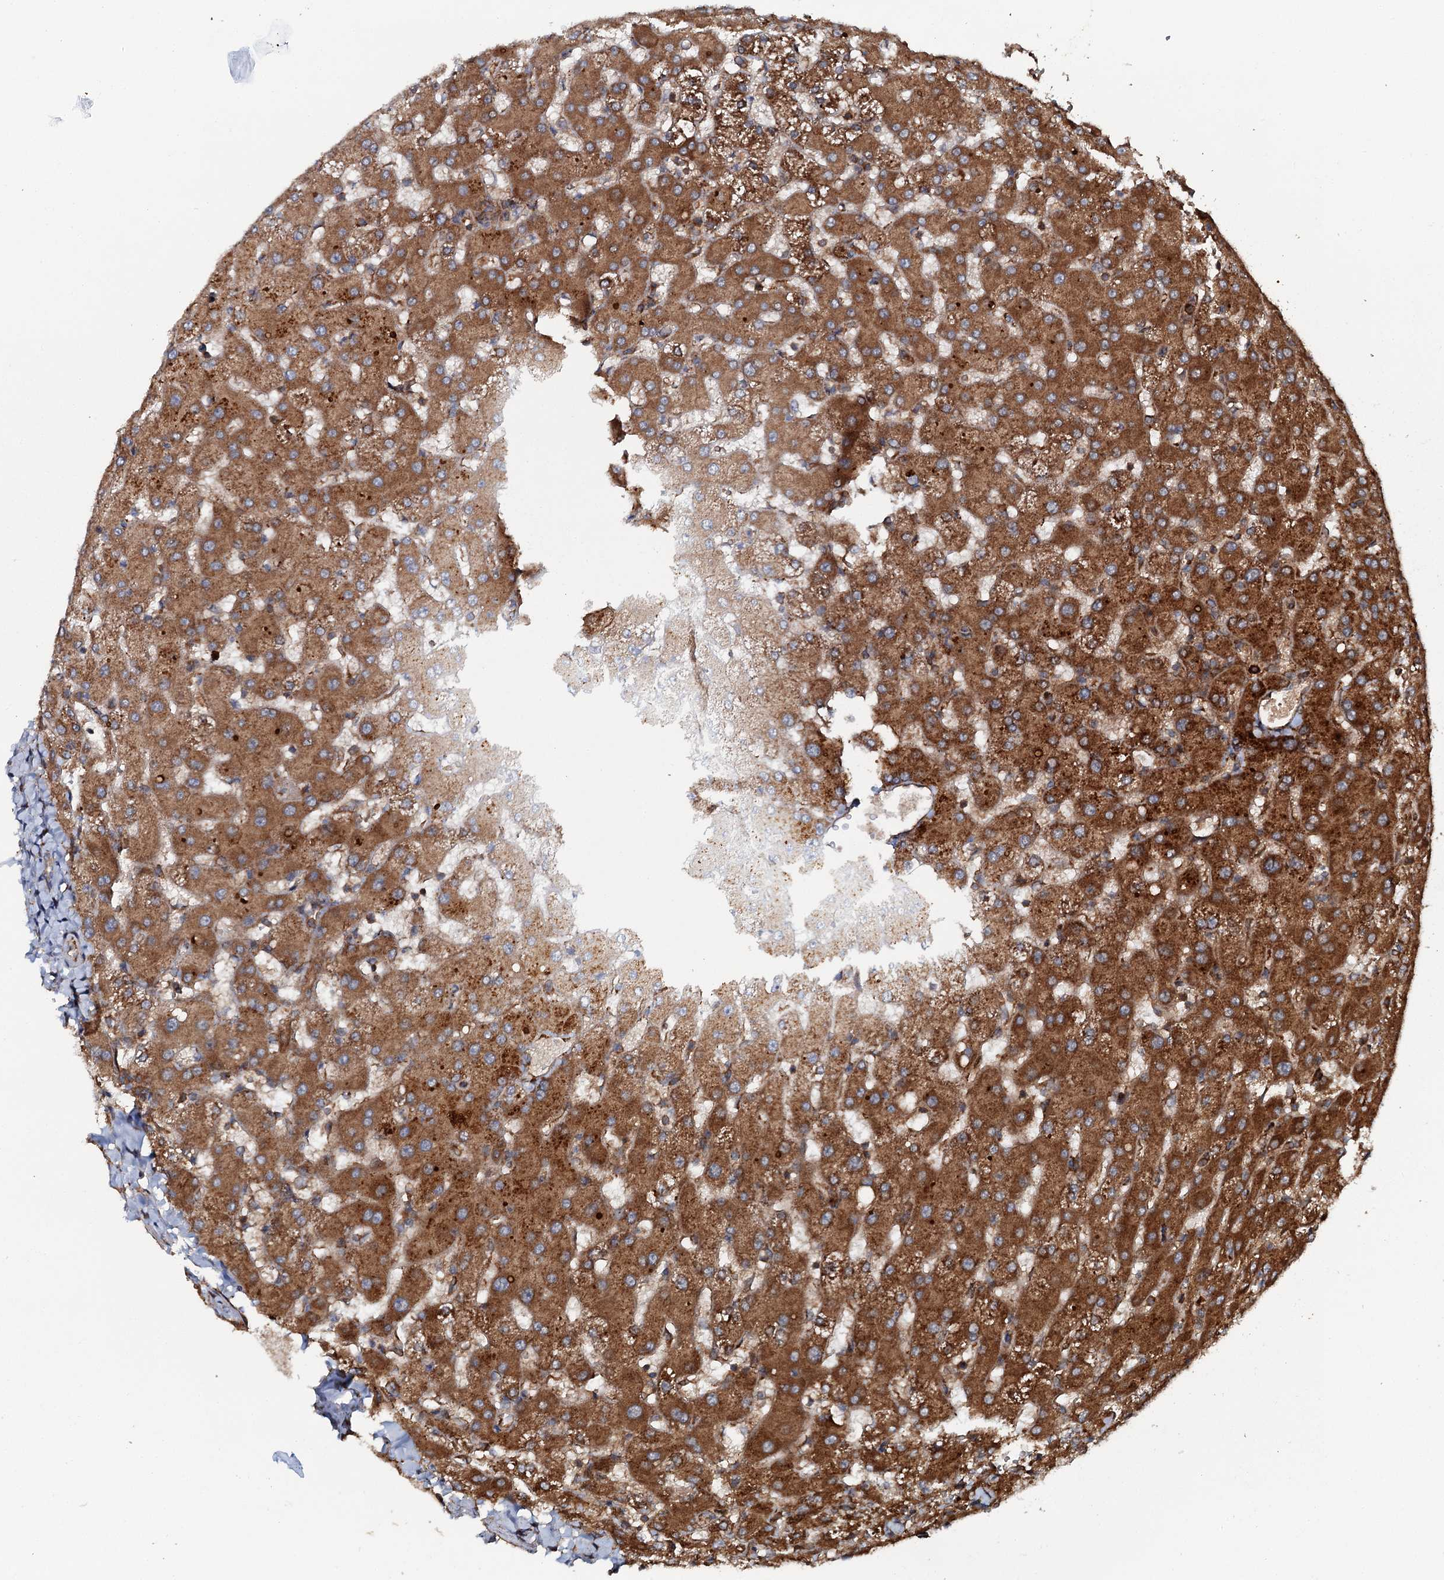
{"staining": {"intensity": "moderate", "quantity": ">75%", "location": "cytoplasmic/membranous"}, "tissue": "liver", "cell_type": "Cholangiocytes", "image_type": "normal", "snomed": [{"axis": "morphology", "description": "Normal tissue, NOS"}, {"axis": "topography", "description": "Liver"}], "caption": "Immunohistochemistry image of normal human liver stained for a protein (brown), which demonstrates medium levels of moderate cytoplasmic/membranous staining in about >75% of cholangiocytes.", "gene": "FLYWCH1", "patient": {"sex": "female", "age": 63}}